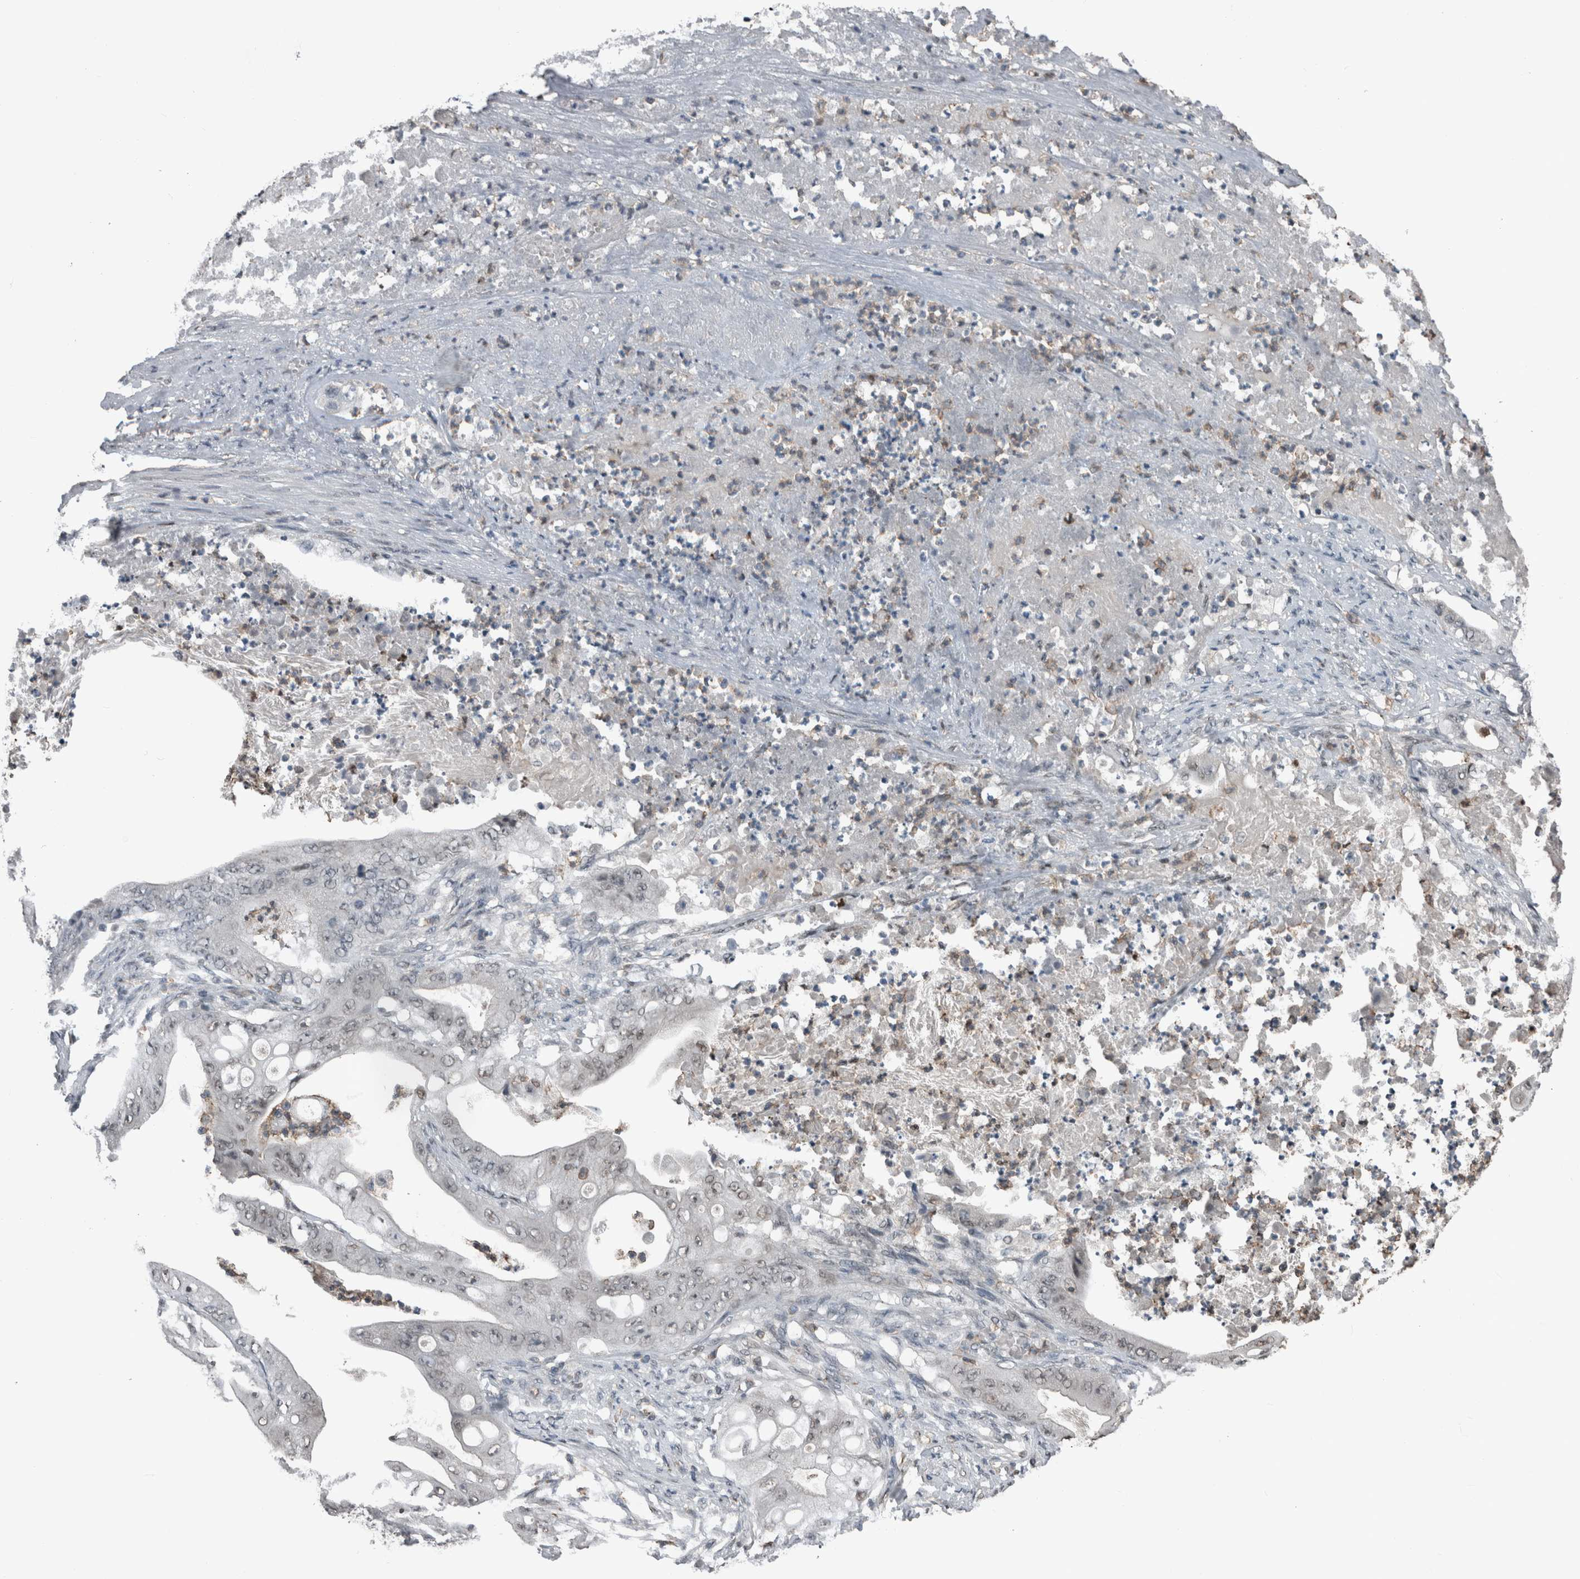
{"staining": {"intensity": "negative", "quantity": "none", "location": "none"}, "tissue": "stomach cancer", "cell_type": "Tumor cells", "image_type": "cancer", "snomed": [{"axis": "morphology", "description": "Adenocarcinoma, NOS"}, {"axis": "topography", "description": "Stomach"}], "caption": "The immunohistochemistry micrograph has no significant positivity in tumor cells of stomach adenocarcinoma tissue. Brightfield microscopy of immunohistochemistry stained with DAB (brown) and hematoxylin (blue), captured at high magnification.", "gene": "MAFF", "patient": {"sex": "female", "age": 73}}